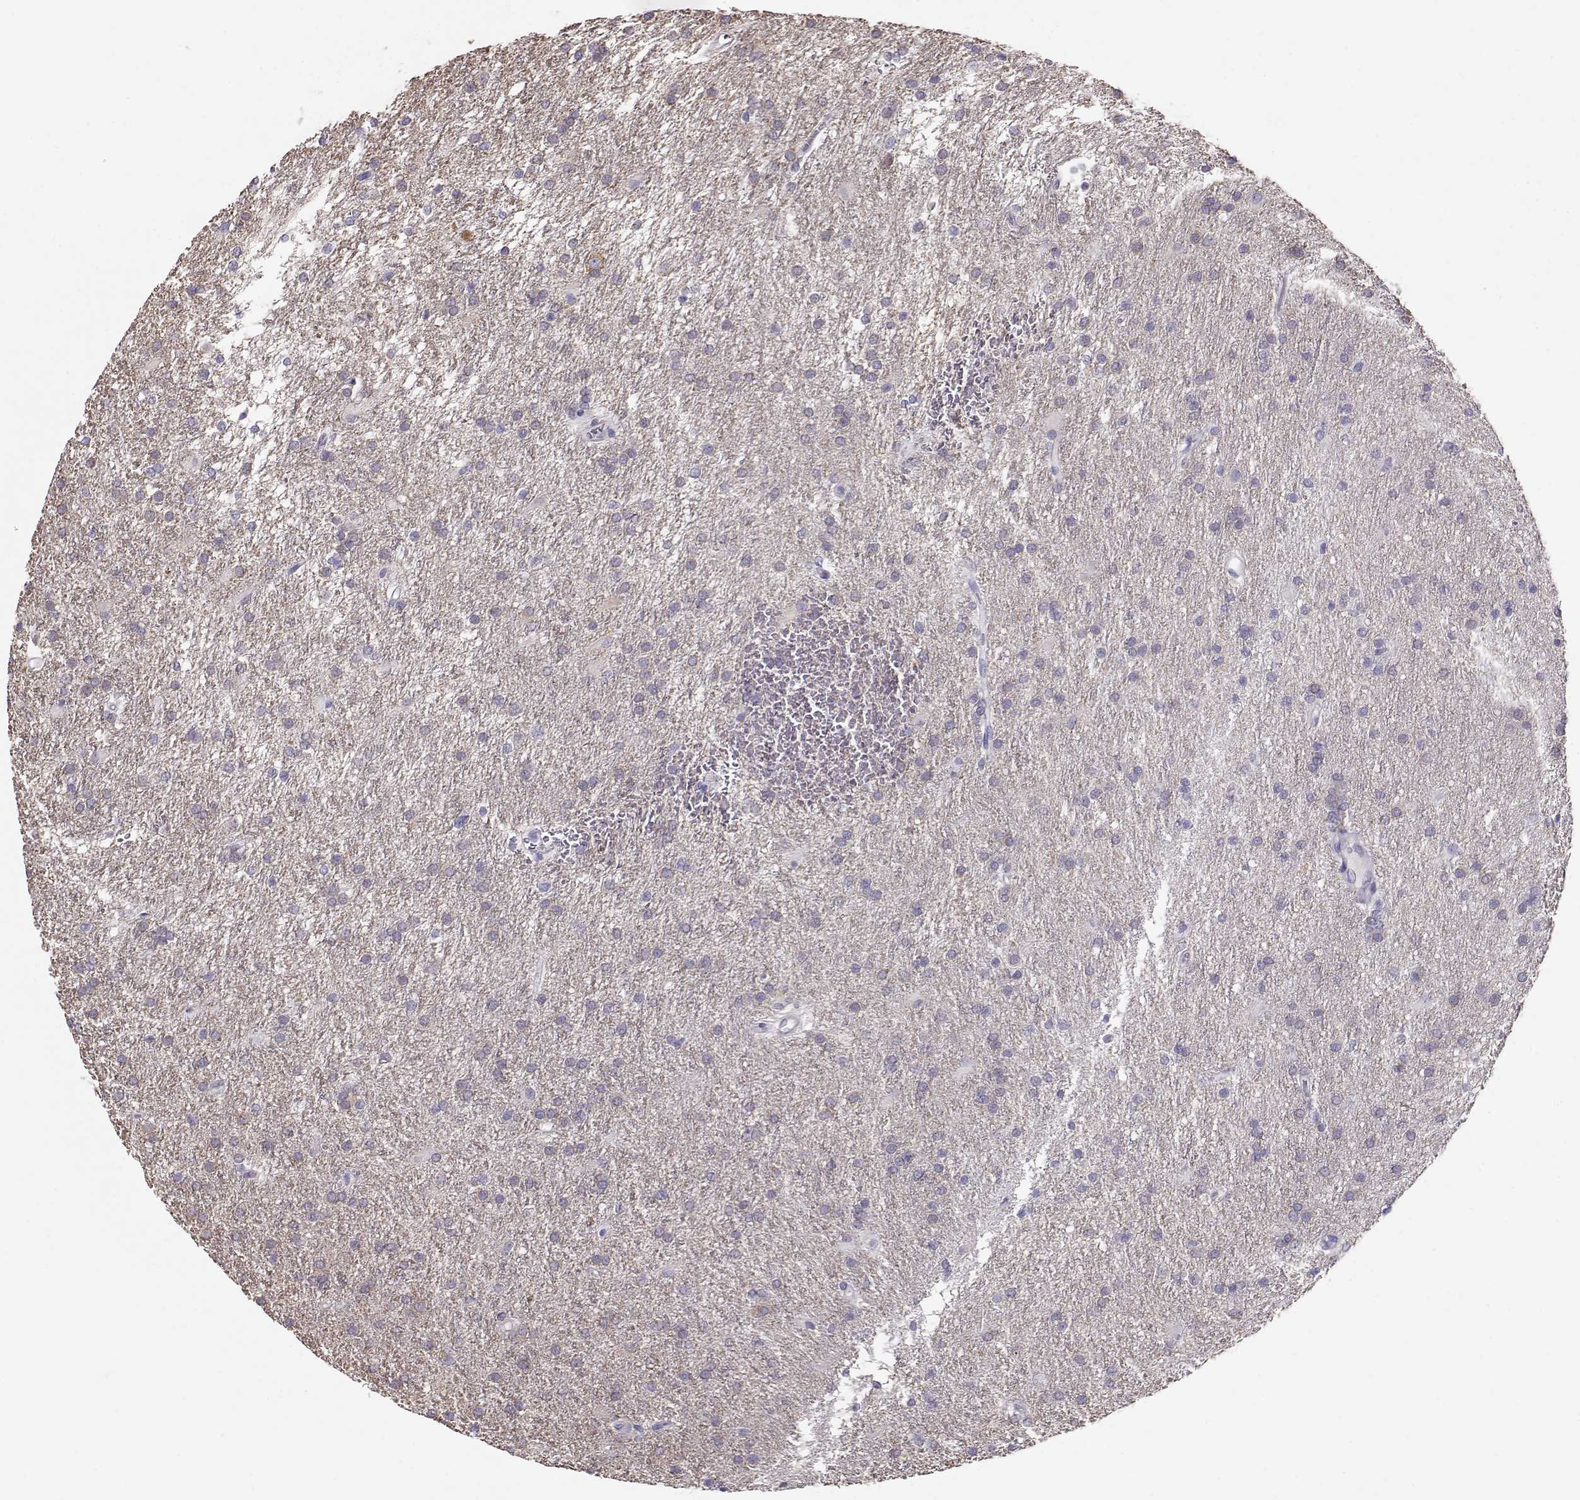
{"staining": {"intensity": "negative", "quantity": "none", "location": "none"}, "tissue": "glioma", "cell_type": "Tumor cells", "image_type": "cancer", "snomed": [{"axis": "morphology", "description": "Glioma, malignant, Low grade"}, {"axis": "topography", "description": "Brain"}], "caption": "Immunohistochemistry histopathology image of human glioma stained for a protein (brown), which shows no positivity in tumor cells.", "gene": "RBM44", "patient": {"sex": "female", "age": 32}}